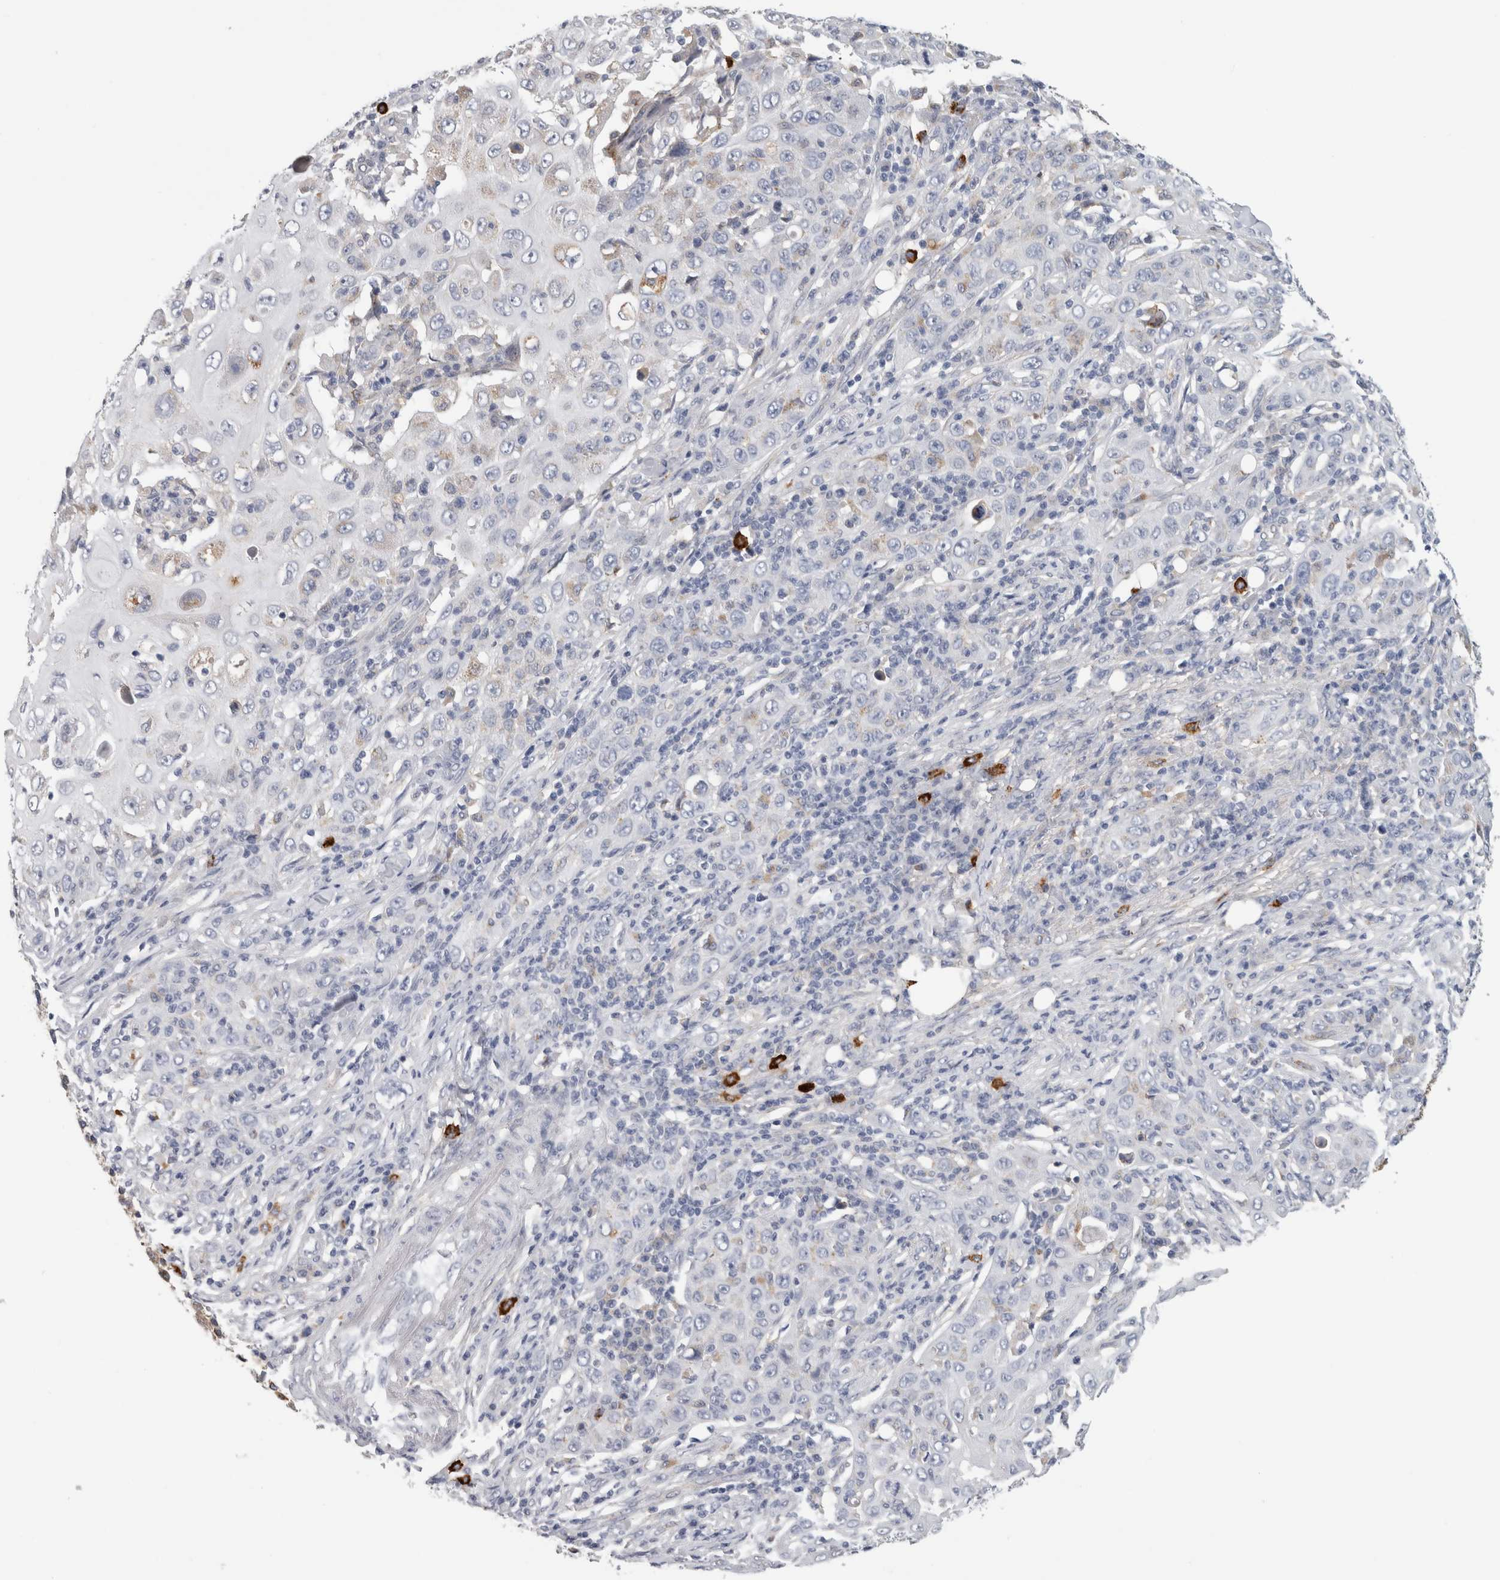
{"staining": {"intensity": "negative", "quantity": "none", "location": "none"}, "tissue": "skin cancer", "cell_type": "Tumor cells", "image_type": "cancer", "snomed": [{"axis": "morphology", "description": "Squamous cell carcinoma, NOS"}, {"axis": "topography", "description": "Skin"}], "caption": "Immunohistochemical staining of human skin squamous cell carcinoma exhibits no significant staining in tumor cells.", "gene": "CD63", "patient": {"sex": "female", "age": 88}}